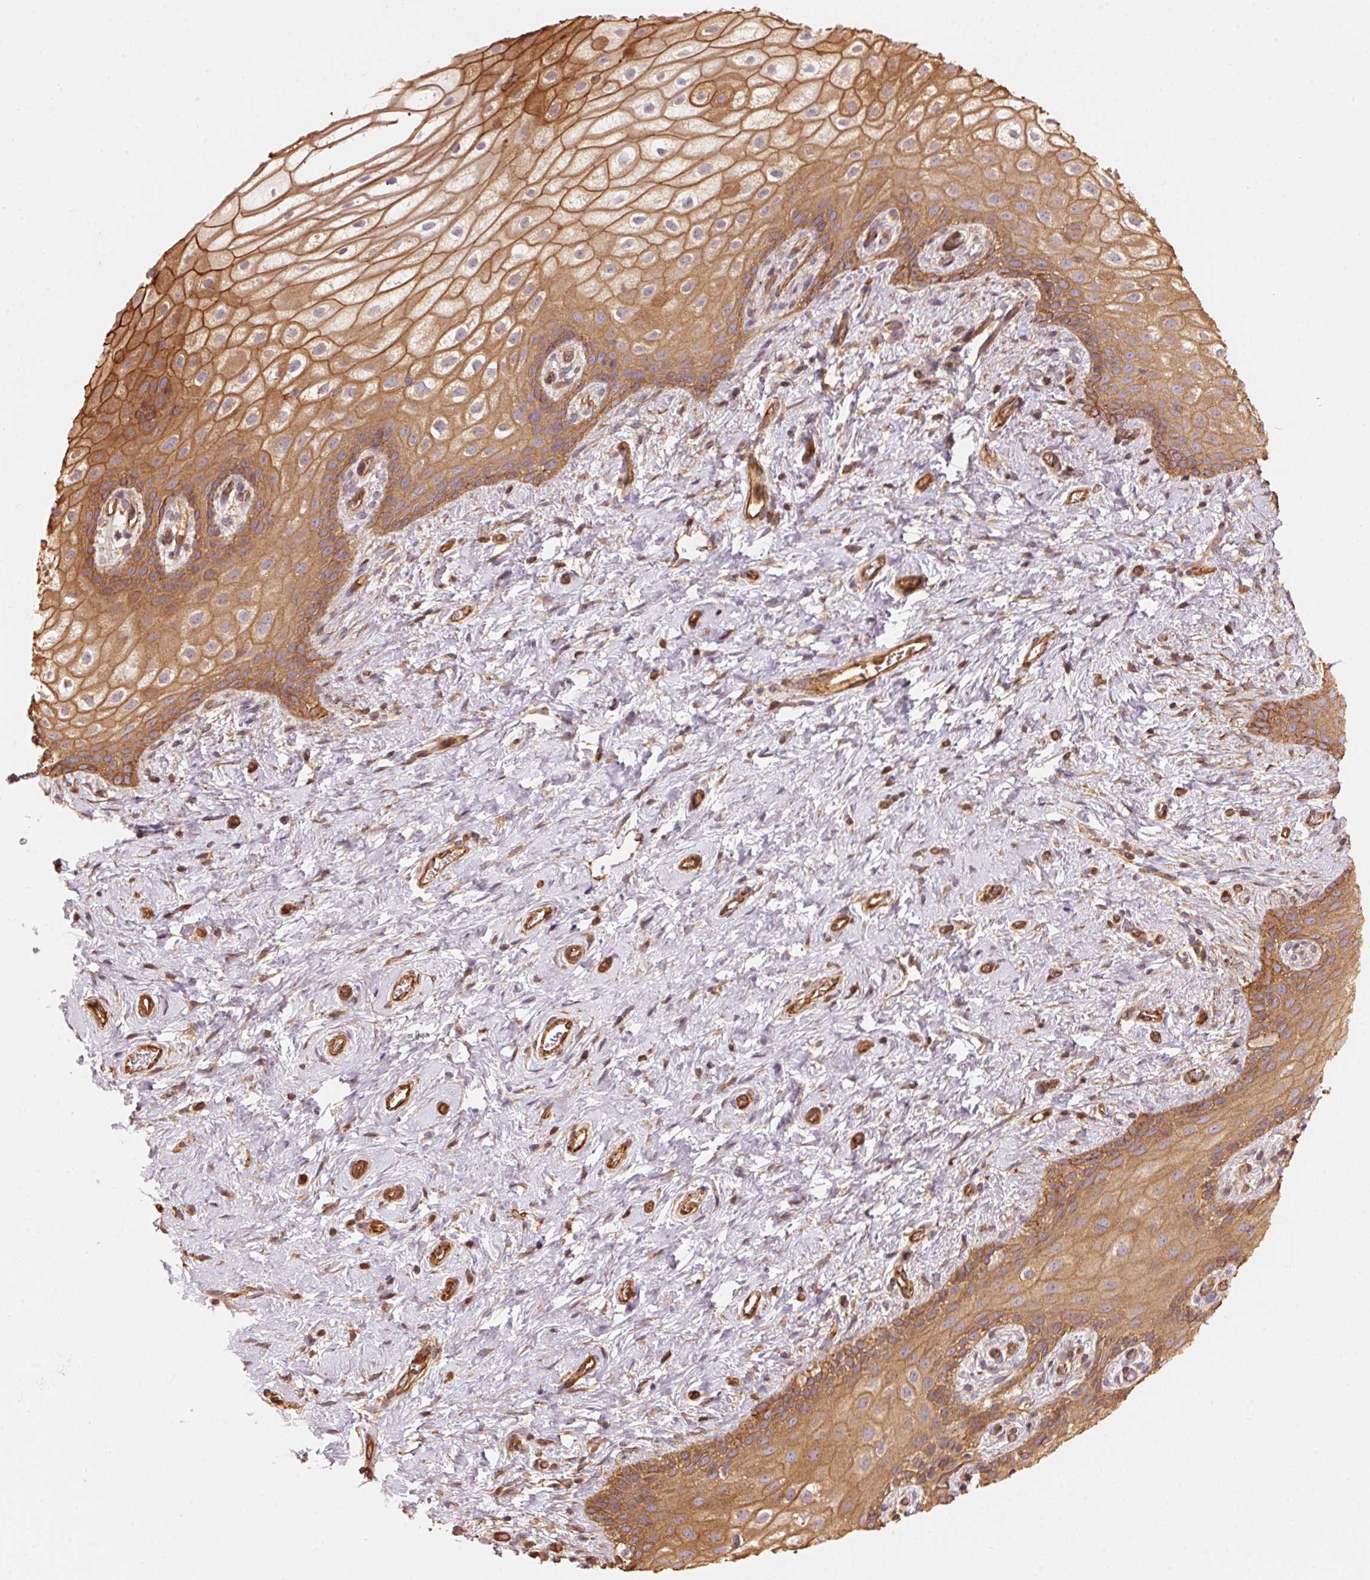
{"staining": {"intensity": "moderate", "quantity": ">75%", "location": "cytoplasmic/membranous"}, "tissue": "skin", "cell_type": "Epidermal cells", "image_type": "normal", "snomed": [{"axis": "morphology", "description": "Normal tissue, NOS"}, {"axis": "topography", "description": "Anal"}], "caption": "Brown immunohistochemical staining in unremarkable human skin shows moderate cytoplasmic/membranous staining in about >75% of epidermal cells.", "gene": "FRAS1", "patient": {"sex": "female", "age": 46}}